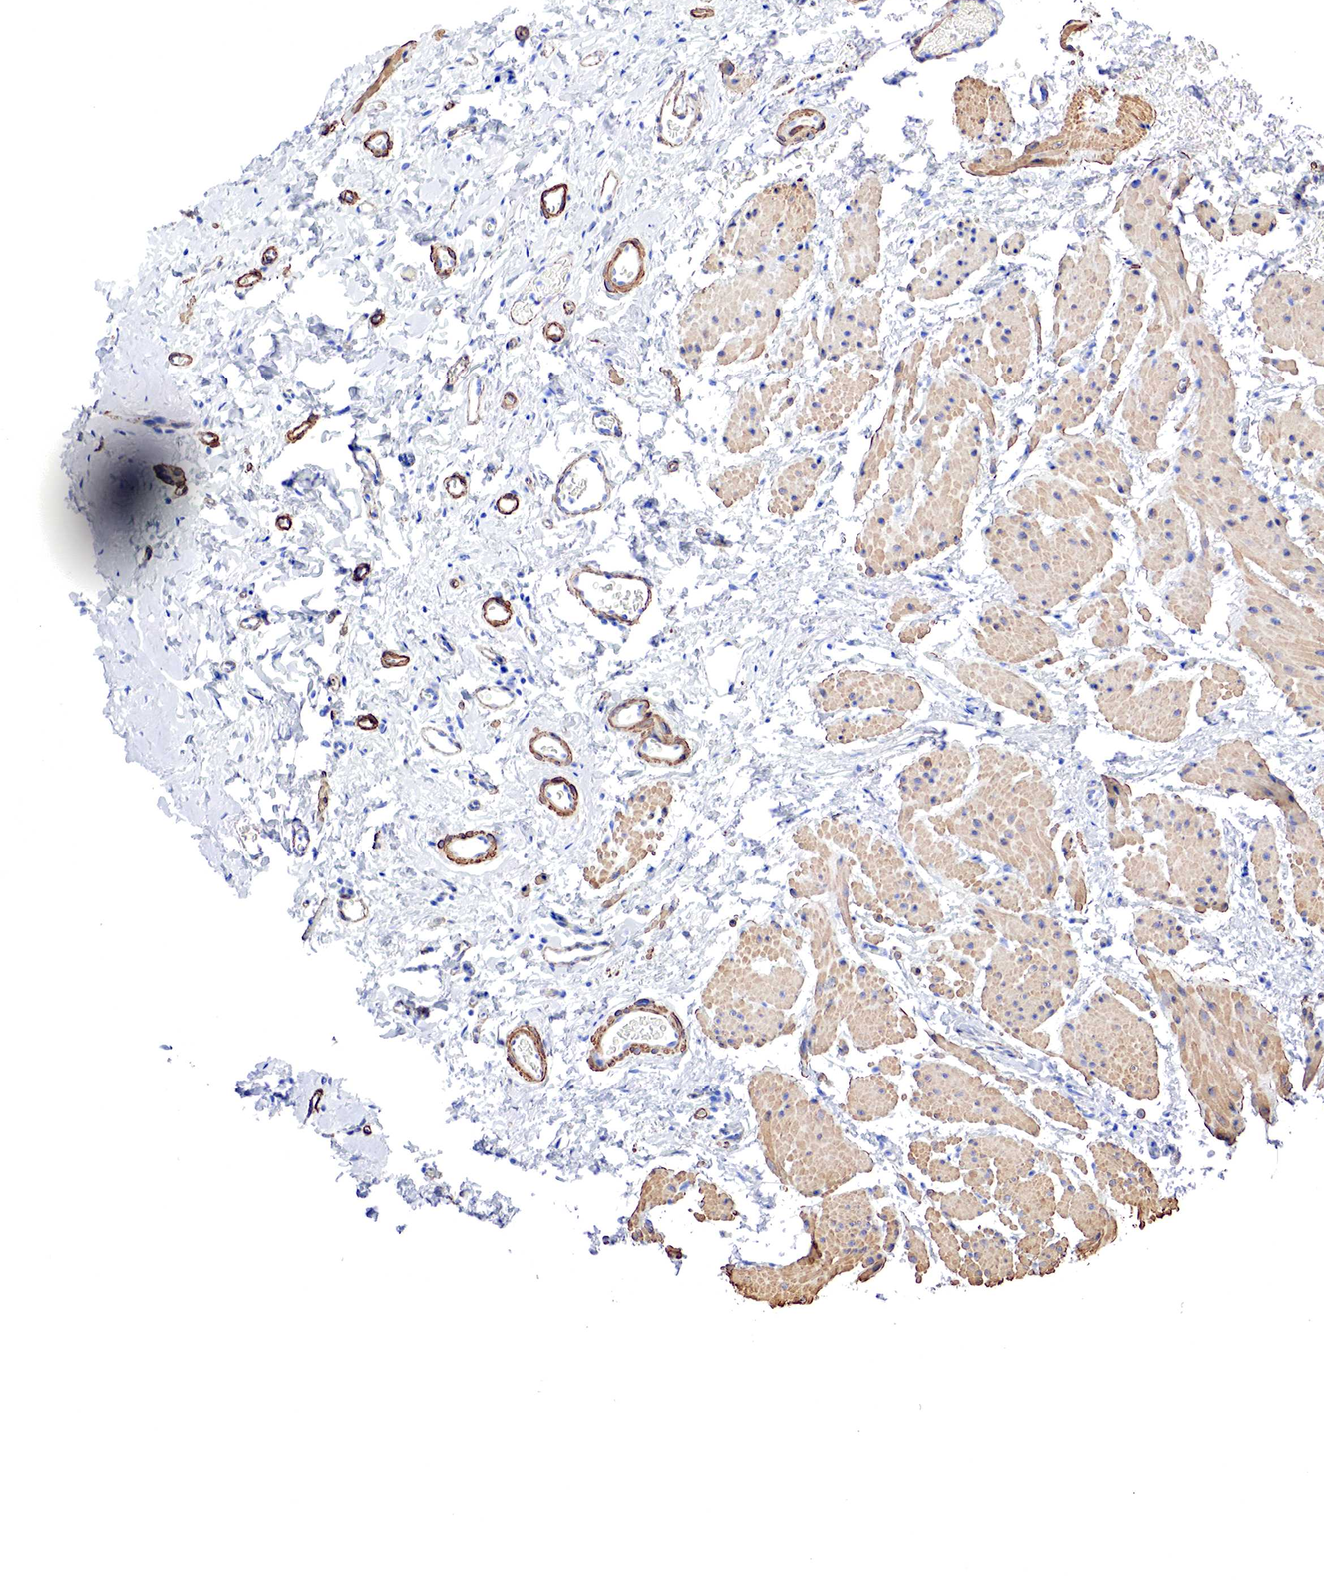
{"staining": {"intensity": "negative", "quantity": "none", "location": "none"}, "tissue": "esophagus", "cell_type": "Squamous epithelial cells", "image_type": "normal", "snomed": [{"axis": "morphology", "description": "Normal tissue, NOS"}, {"axis": "topography", "description": "Esophagus"}], "caption": "This is an immunohistochemistry image of normal esophagus. There is no expression in squamous epithelial cells.", "gene": "TPM1", "patient": {"sex": "male", "age": 70}}